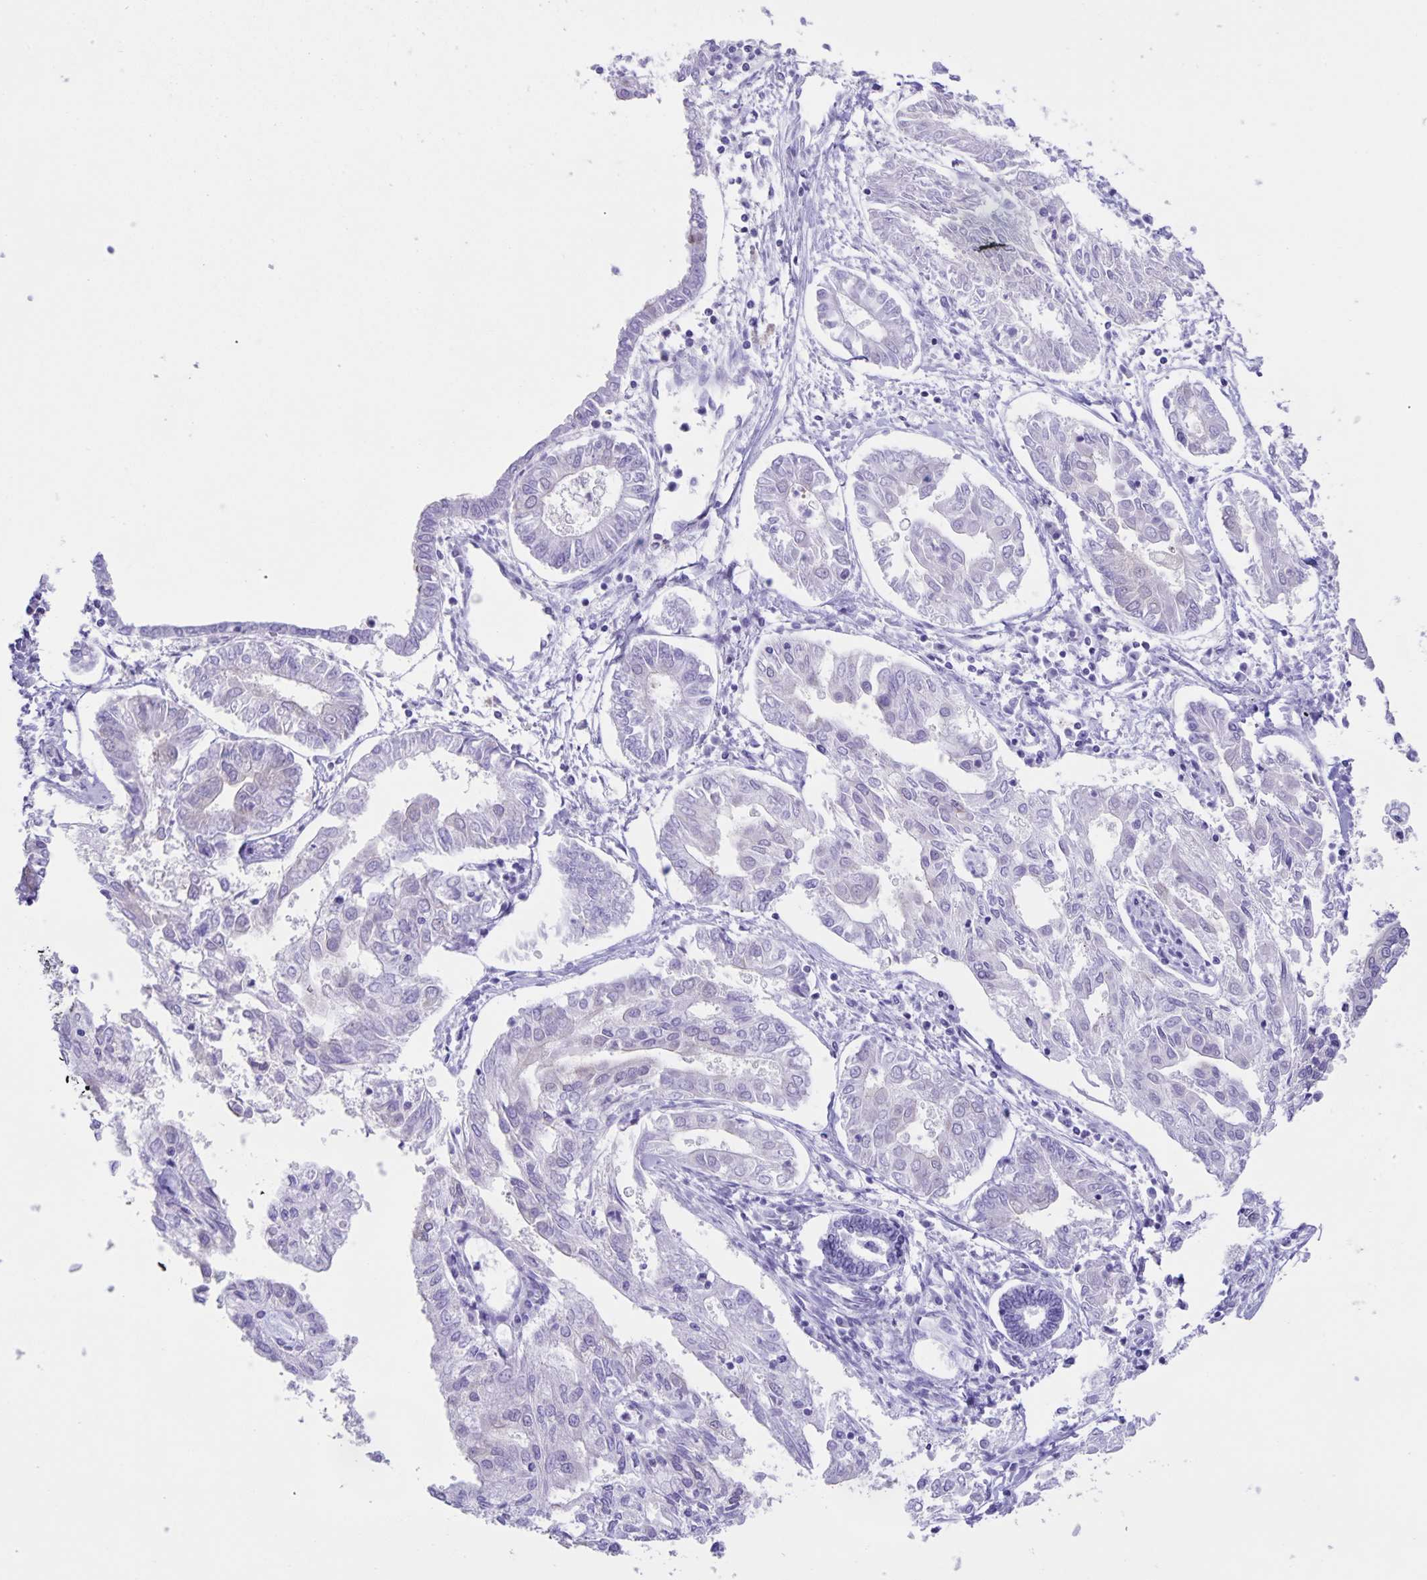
{"staining": {"intensity": "negative", "quantity": "none", "location": "none"}, "tissue": "endometrial cancer", "cell_type": "Tumor cells", "image_type": "cancer", "snomed": [{"axis": "morphology", "description": "Adenocarcinoma, NOS"}, {"axis": "topography", "description": "Endometrium"}], "caption": "Immunohistochemistry (IHC) of endometrial adenocarcinoma reveals no staining in tumor cells. Nuclei are stained in blue.", "gene": "CAPSL", "patient": {"sex": "female", "age": 68}}